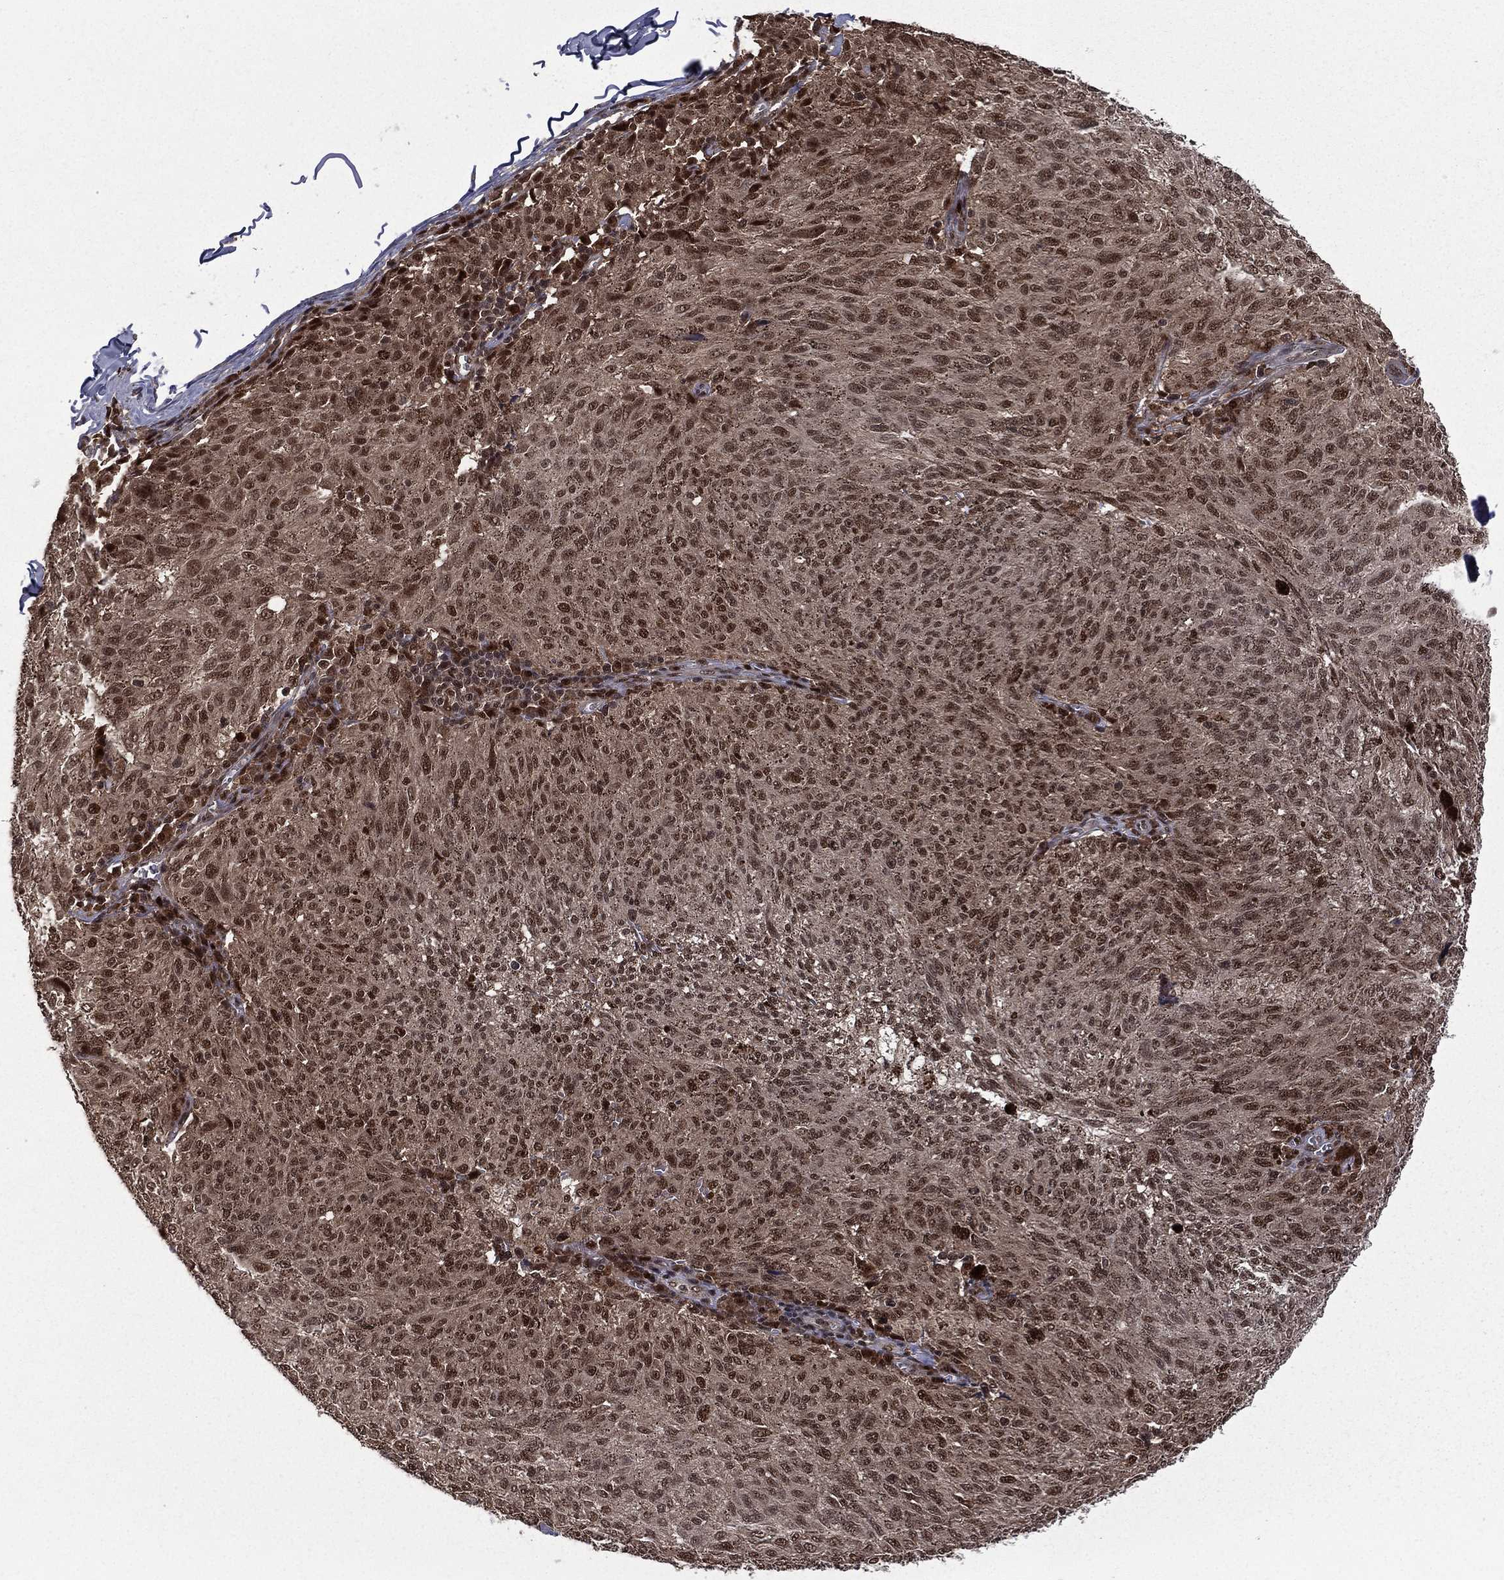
{"staining": {"intensity": "moderate", "quantity": ">75%", "location": "cytoplasmic/membranous,nuclear"}, "tissue": "melanoma", "cell_type": "Tumor cells", "image_type": "cancer", "snomed": [{"axis": "morphology", "description": "Malignant melanoma, NOS"}, {"axis": "topography", "description": "Skin"}], "caption": "Protein analysis of melanoma tissue reveals moderate cytoplasmic/membranous and nuclear staining in approximately >75% of tumor cells. Nuclei are stained in blue.", "gene": "JMJD6", "patient": {"sex": "female", "age": 72}}